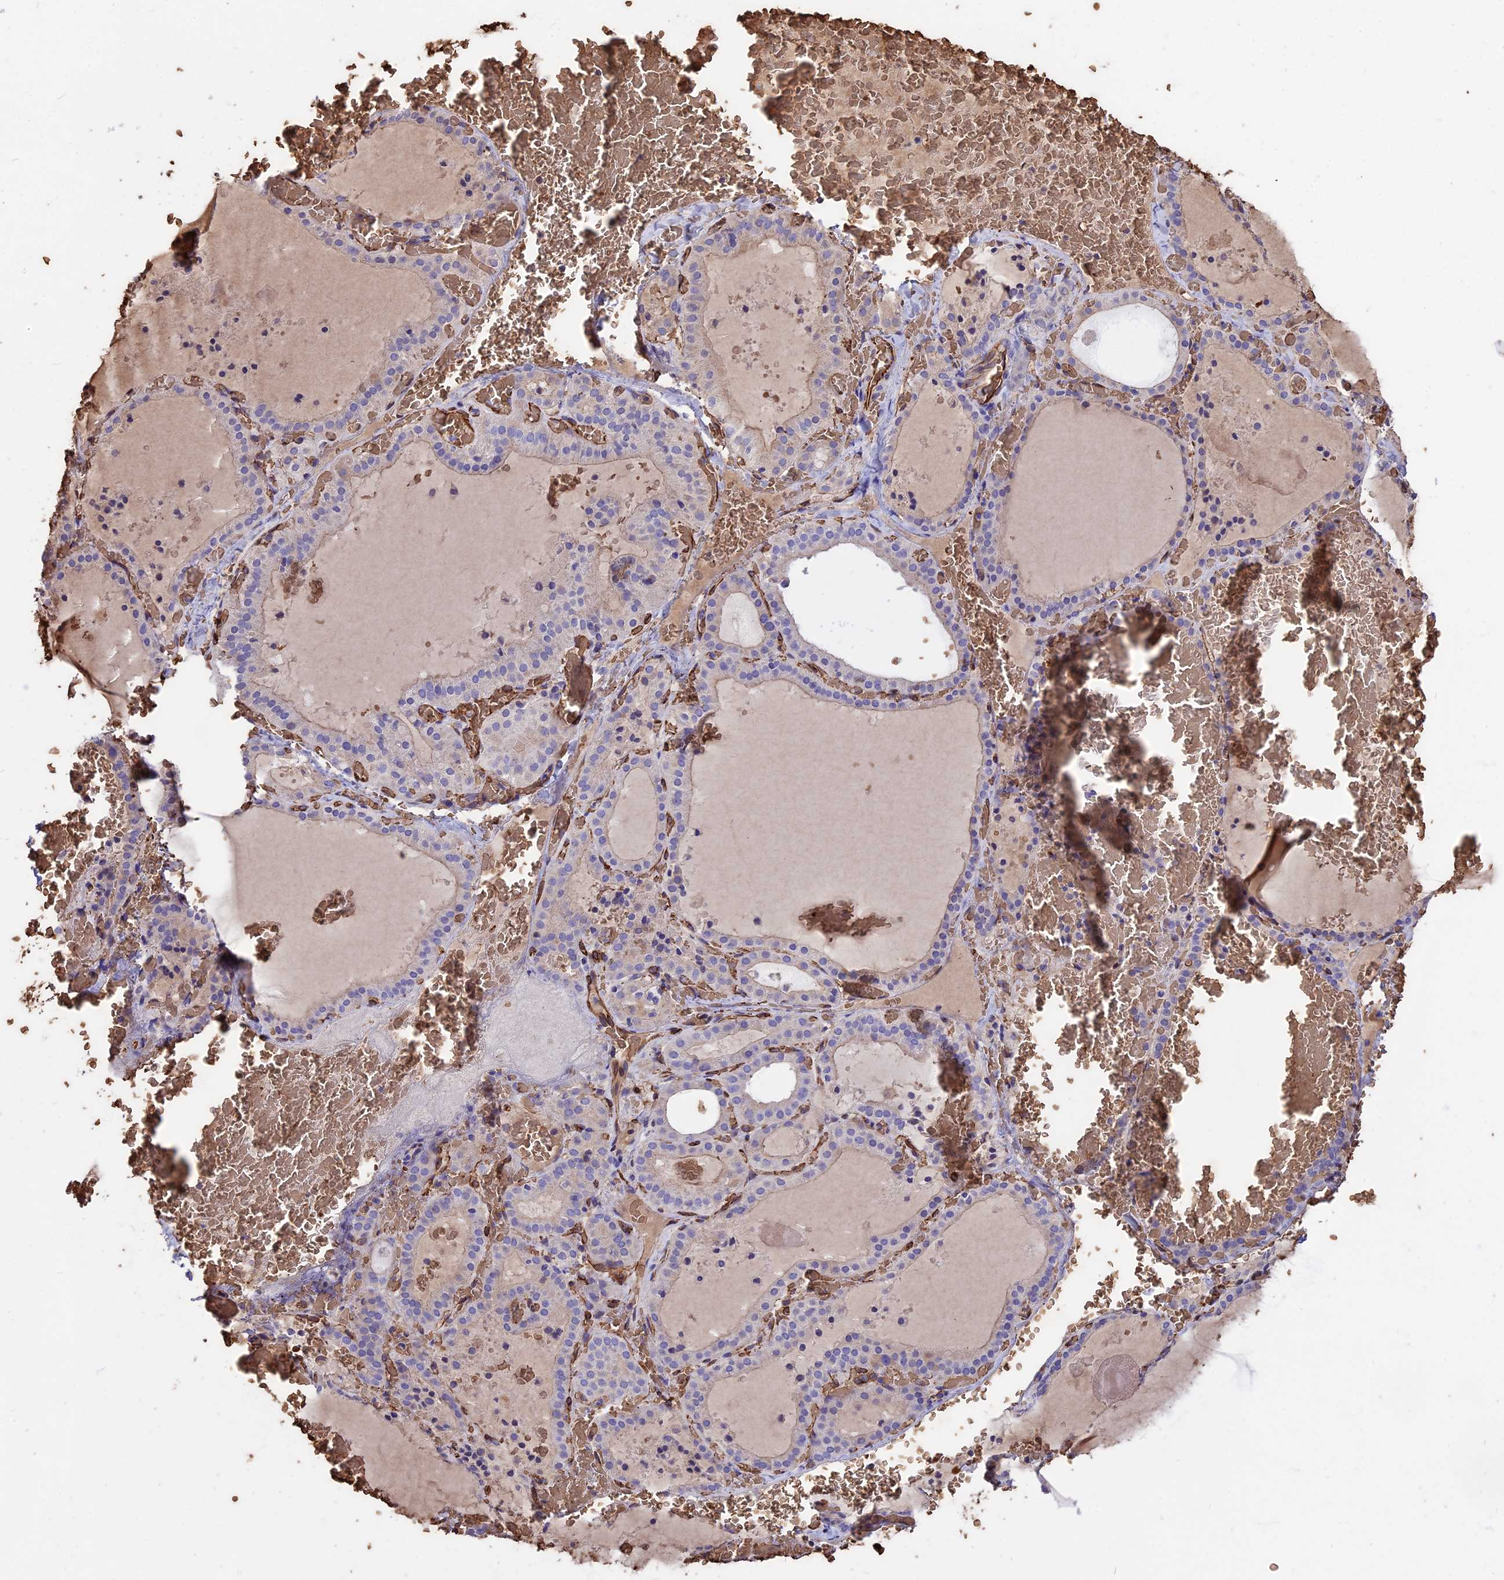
{"staining": {"intensity": "negative", "quantity": "none", "location": "none"}, "tissue": "thyroid gland", "cell_type": "Glandular cells", "image_type": "normal", "snomed": [{"axis": "morphology", "description": "Normal tissue, NOS"}, {"axis": "topography", "description": "Thyroid gland"}], "caption": "A high-resolution histopathology image shows immunohistochemistry staining of unremarkable thyroid gland, which exhibits no significant expression in glandular cells. The staining was performed using DAB (3,3'-diaminobenzidine) to visualize the protein expression in brown, while the nuclei were stained in blue with hematoxylin (Magnification: 20x).", "gene": "TTC4", "patient": {"sex": "female", "age": 39}}